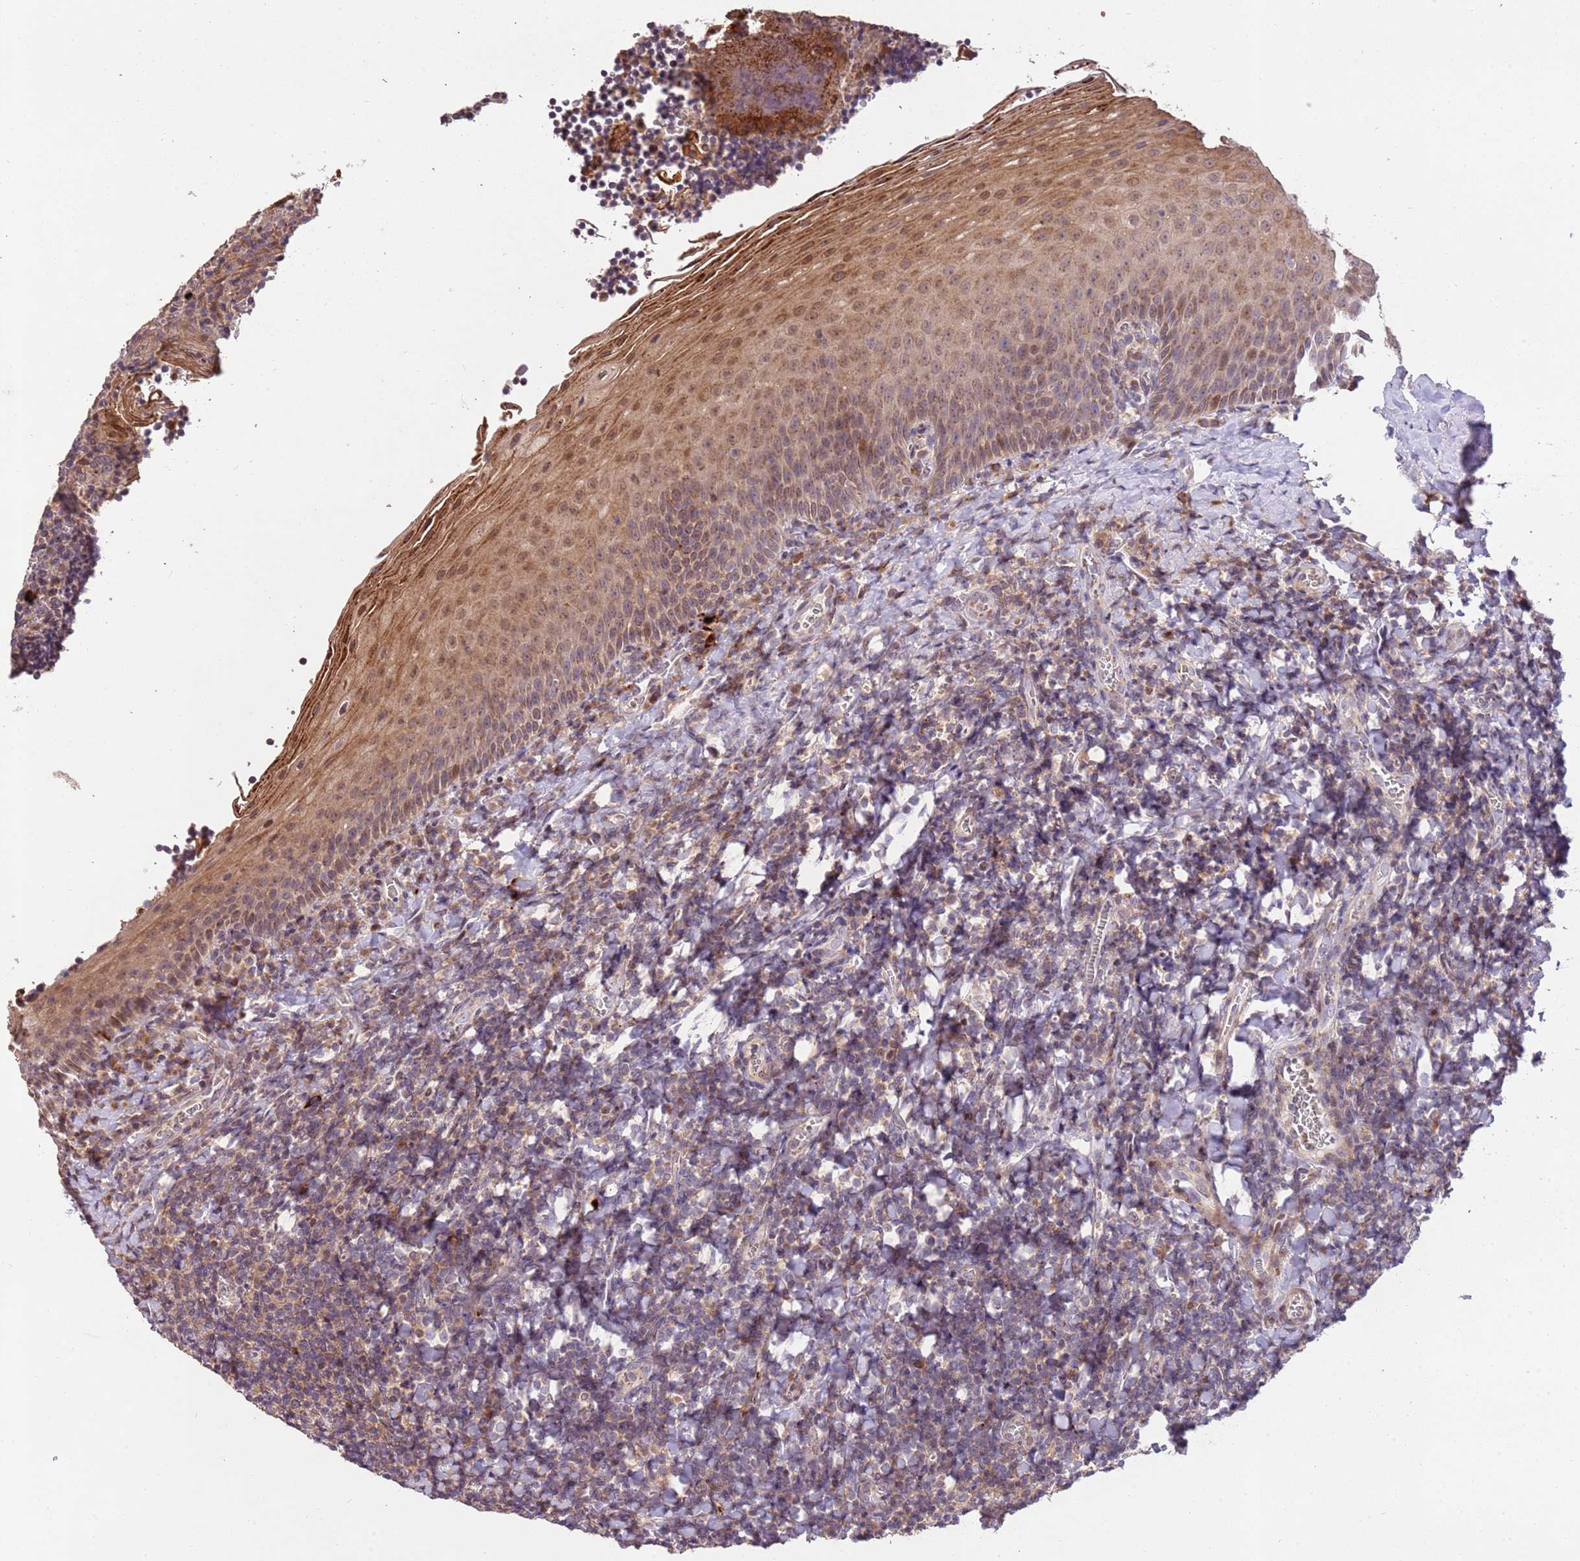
{"staining": {"intensity": "negative", "quantity": "none", "location": "none"}, "tissue": "tonsil", "cell_type": "Germinal center cells", "image_type": "normal", "snomed": [{"axis": "morphology", "description": "Normal tissue, NOS"}, {"axis": "topography", "description": "Tonsil"}], "caption": "Germinal center cells are negative for protein expression in unremarkable human tonsil. (DAB immunohistochemistry visualized using brightfield microscopy, high magnification).", "gene": "SLC16A4", "patient": {"sex": "male", "age": 27}}